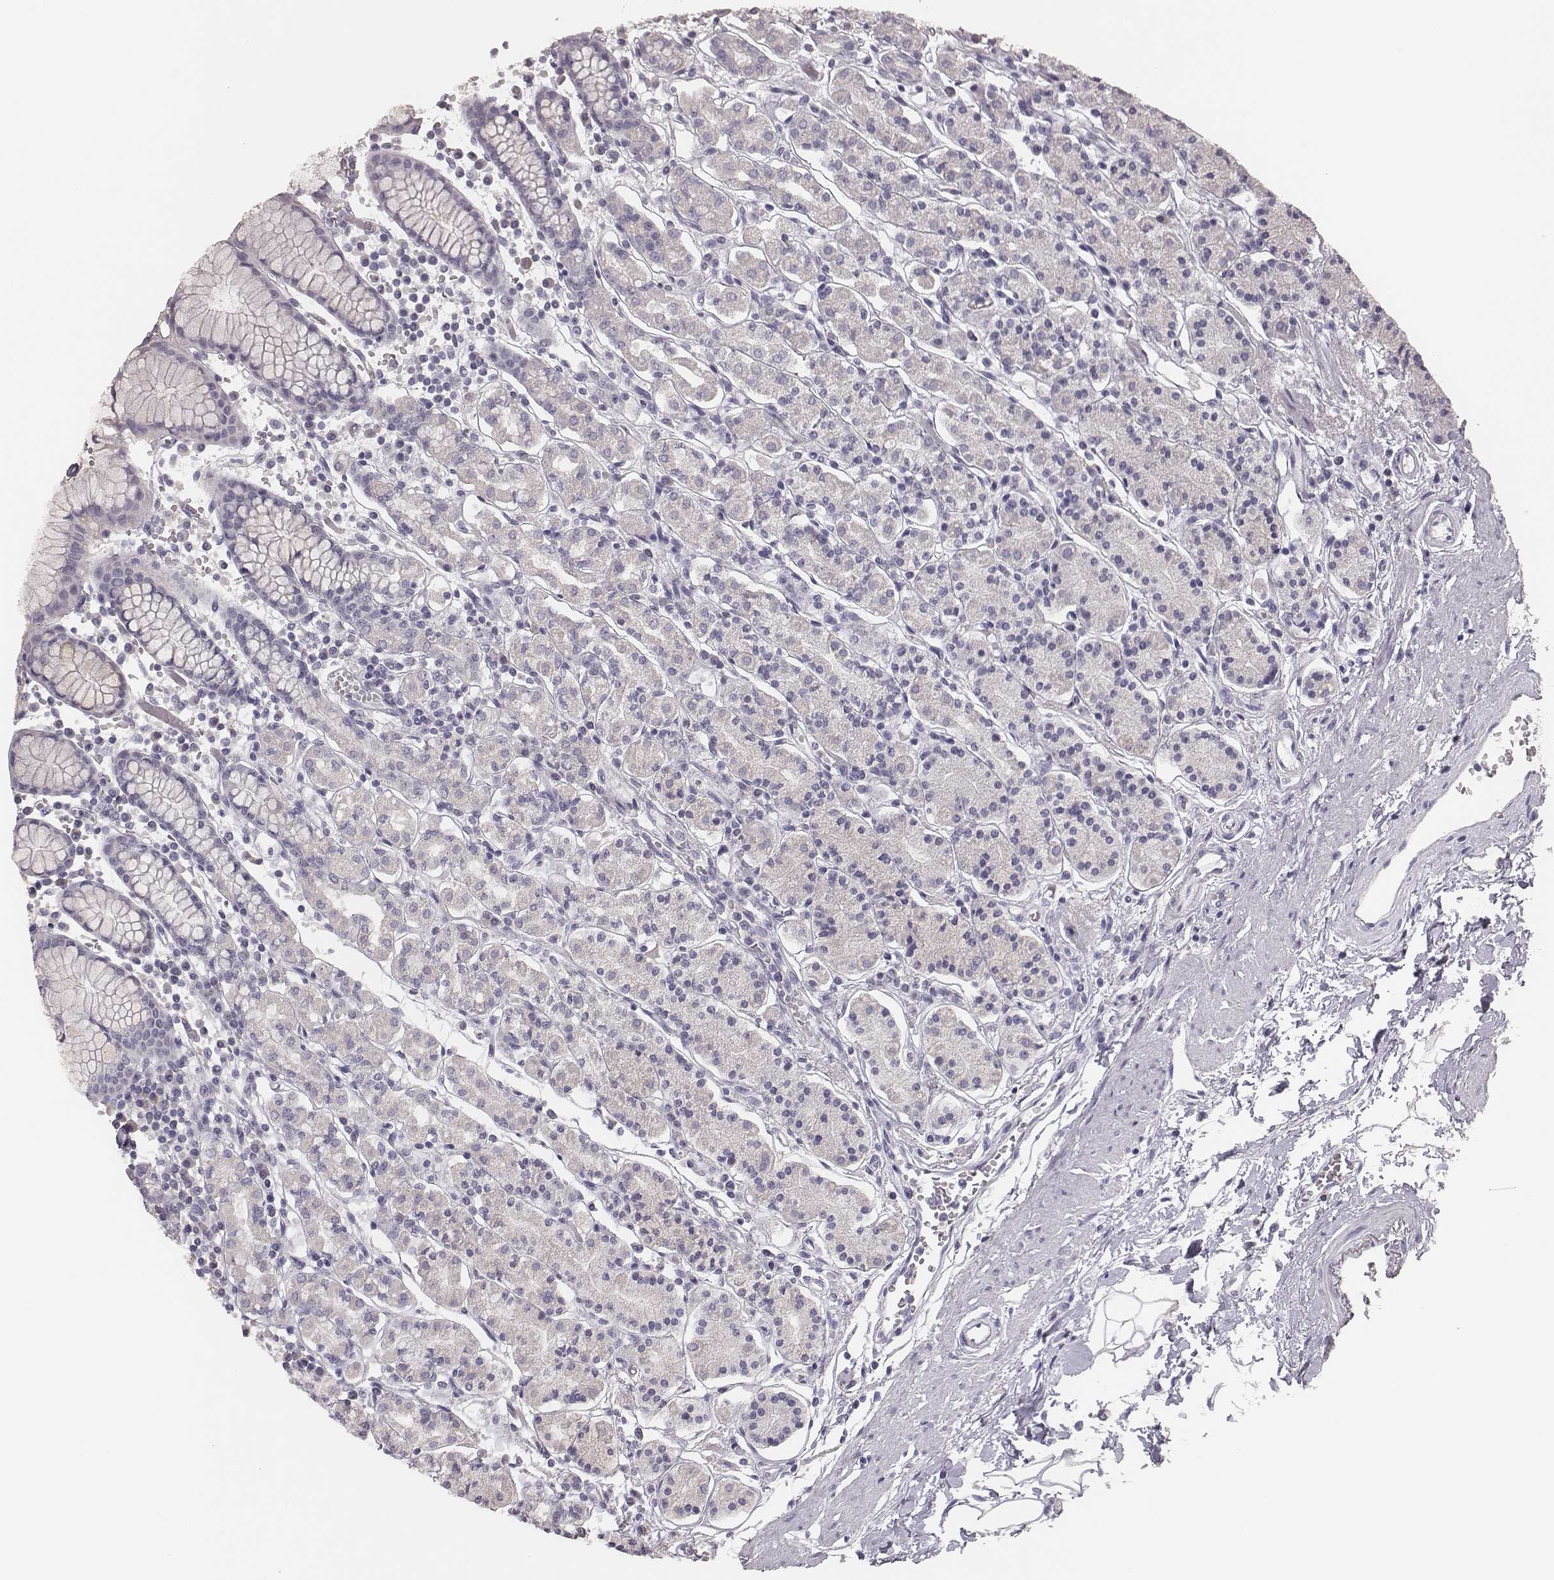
{"staining": {"intensity": "negative", "quantity": "none", "location": "none"}, "tissue": "stomach", "cell_type": "Glandular cells", "image_type": "normal", "snomed": [{"axis": "morphology", "description": "Normal tissue, NOS"}, {"axis": "topography", "description": "Stomach, upper"}, {"axis": "topography", "description": "Stomach"}], "caption": "The immunohistochemistry (IHC) micrograph has no significant positivity in glandular cells of stomach. (DAB IHC, high magnification).", "gene": "MYH6", "patient": {"sex": "male", "age": 62}}